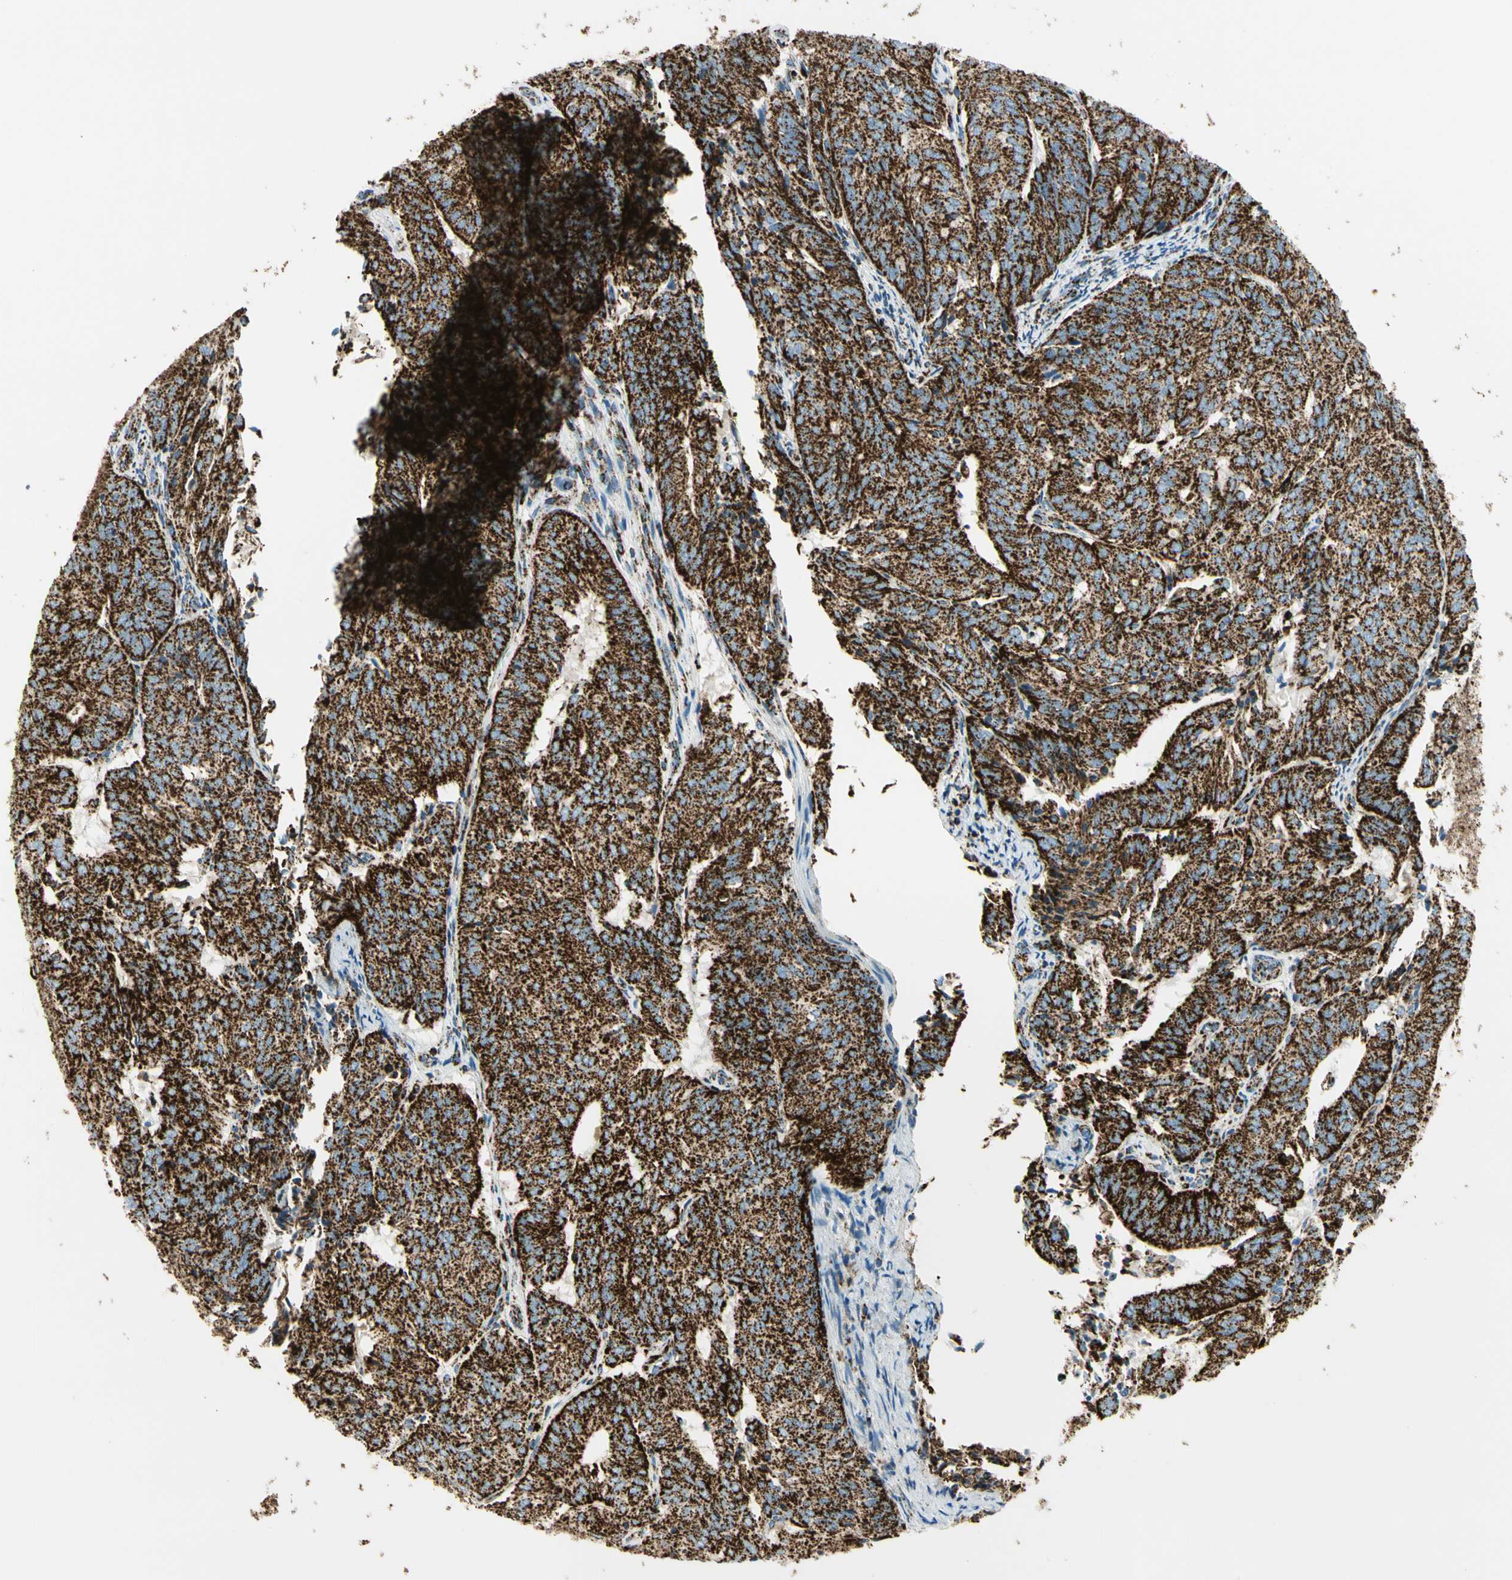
{"staining": {"intensity": "strong", "quantity": ">75%", "location": "cytoplasmic/membranous"}, "tissue": "endometrial cancer", "cell_type": "Tumor cells", "image_type": "cancer", "snomed": [{"axis": "morphology", "description": "Adenocarcinoma, NOS"}, {"axis": "topography", "description": "Uterus"}], "caption": "Immunohistochemistry micrograph of adenocarcinoma (endometrial) stained for a protein (brown), which demonstrates high levels of strong cytoplasmic/membranous staining in approximately >75% of tumor cells.", "gene": "ME2", "patient": {"sex": "female", "age": 60}}